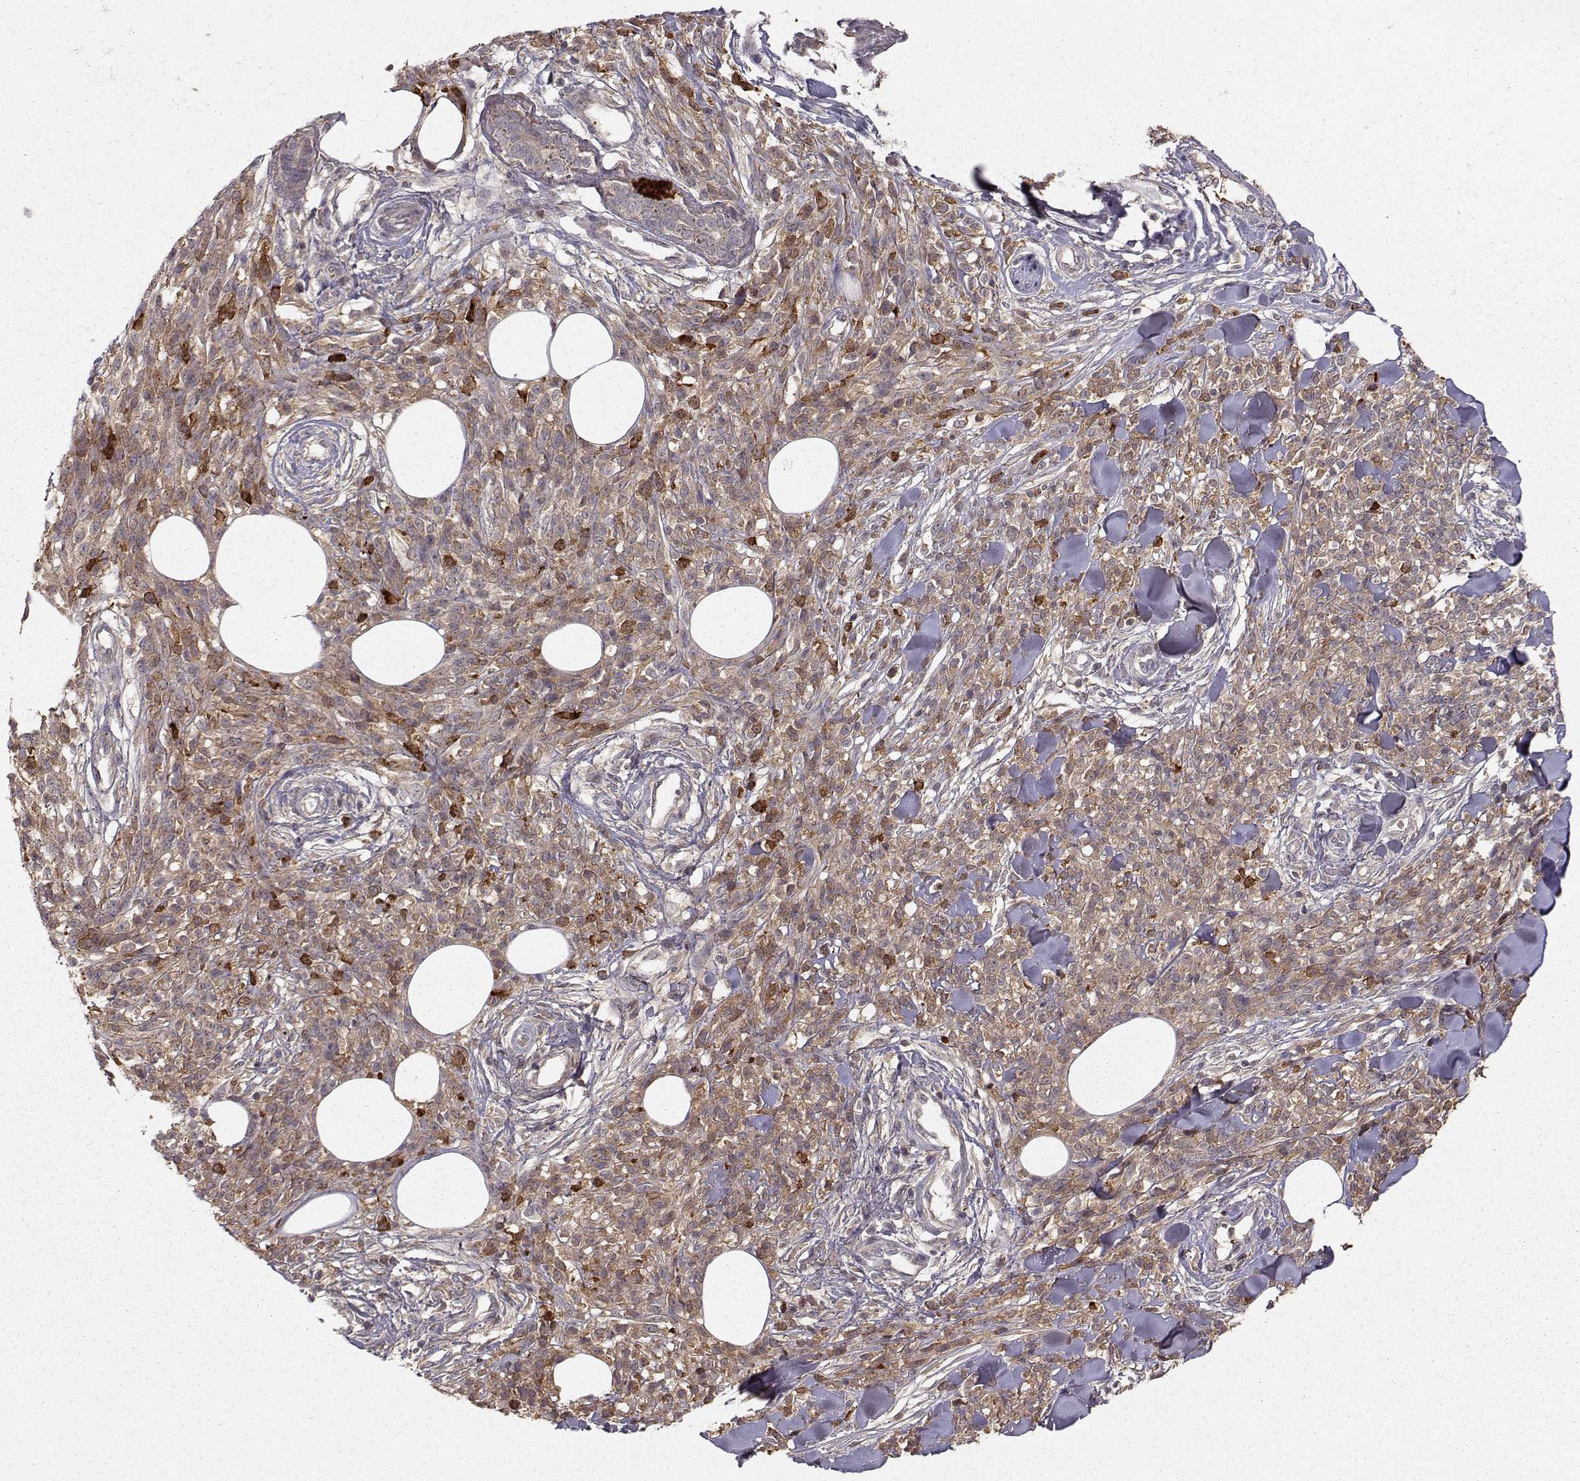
{"staining": {"intensity": "weak", "quantity": "25%-75%", "location": "cytoplasmic/membranous"}, "tissue": "melanoma", "cell_type": "Tumor cells", "image_type": "cancer", "snomed": [{"axis": "morphology", "description": "Malignant melanoma, NOS"}, {"axis": "topography", "description": "Skin"}, {"axis": "topography", "description": "Skin of trunk"}], "caption": "The immunohistochemical stain labels weak cytoplasmic/membranous staining in tumor cells of melanoma tissue. (DAB (3,3'-diaminobenzidine) IHC with brightfield microscopy, high magnification).", "gene": "WNT6", "patient": {"sex": "male", "age": 74}}